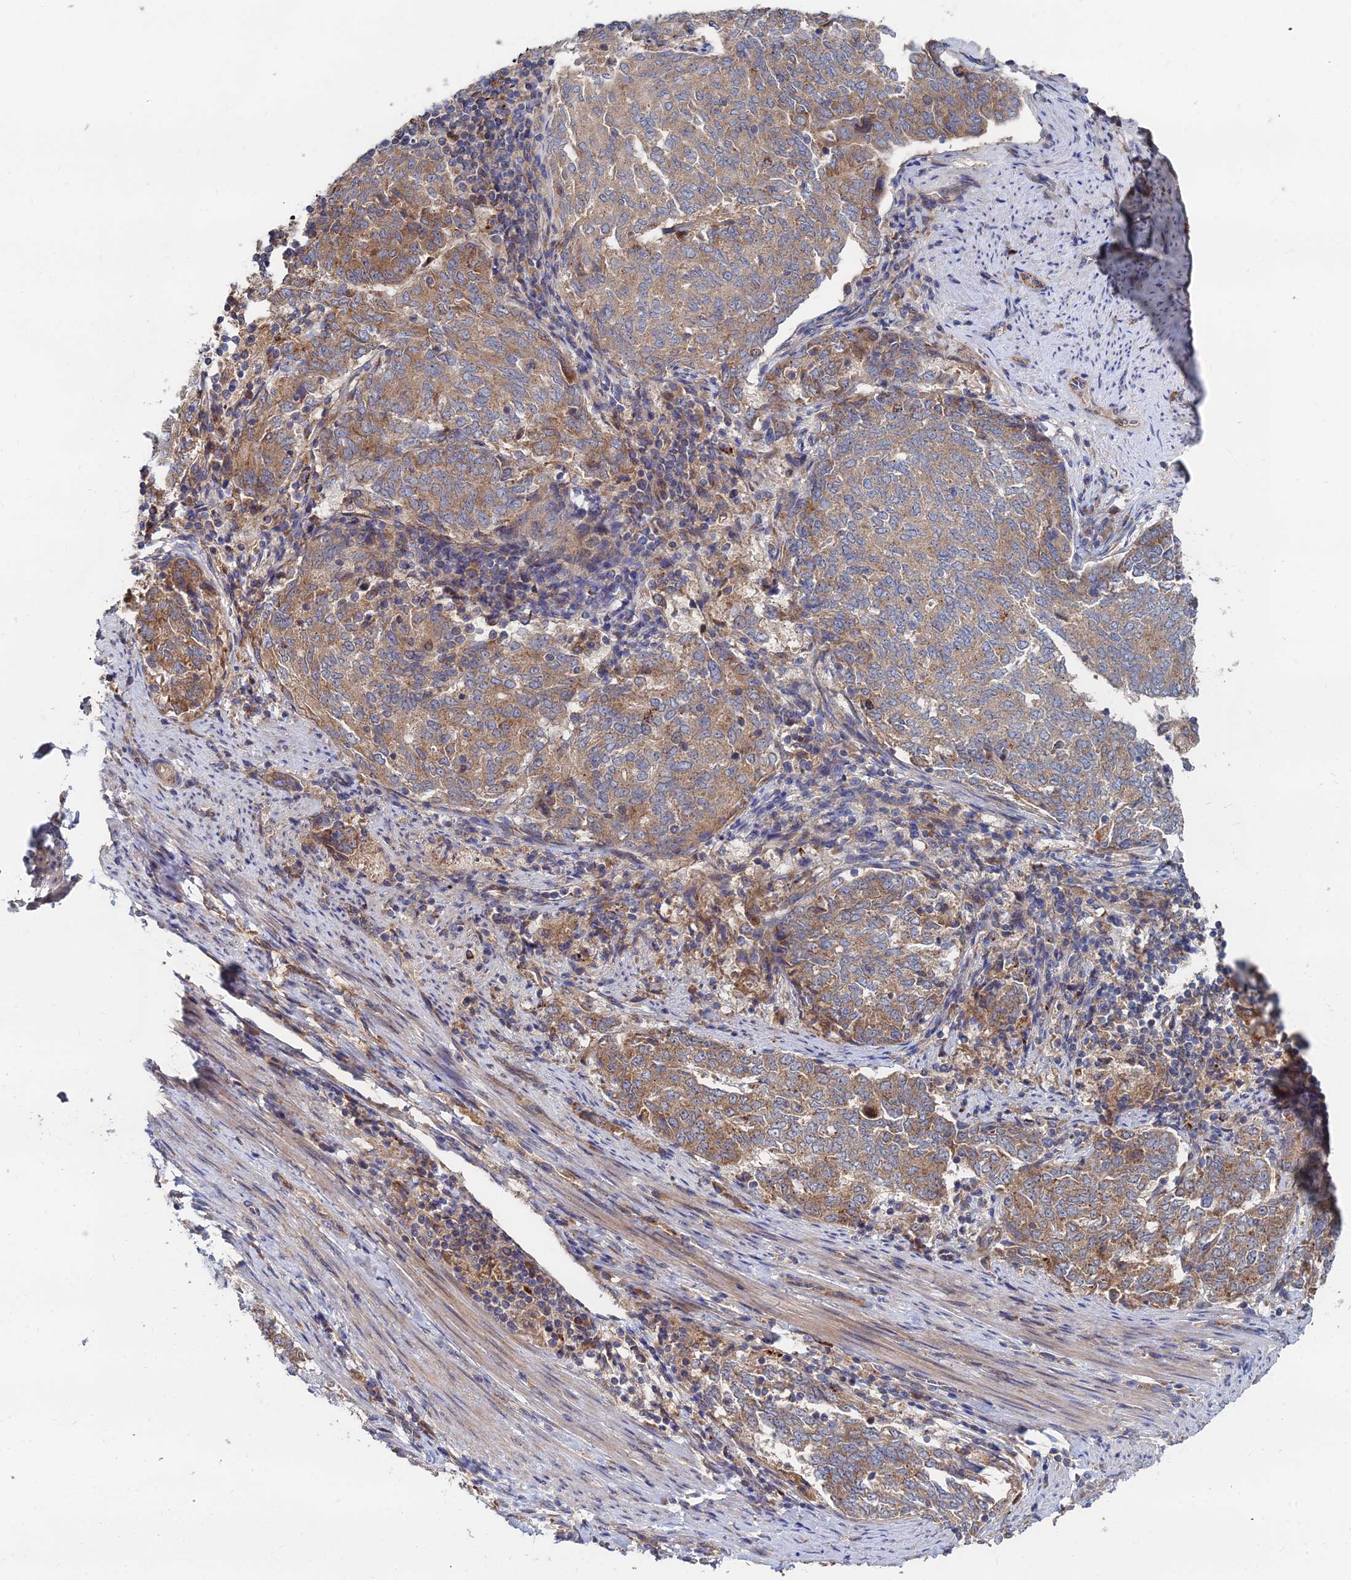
{"staining": {"intensity": "moderate", "quantity": ">75%", "location": "cytoplasmic/membranous"}, "tissue": "endometrial cancer", "cell_type": "Tumor cells", "image_type": "cancer", "snomed": [{"axis": "morphology", "description": "Adenocarcinoma, NOS"}, {"axis": "topography", "description": "Endometrium"}], "caption": "Human endometrial adenocarcinoma stained with a protein marker exhibits moderate staining in tumor cells.", "gene": "CCZ1", "patient": {"sex": "female", "age": 80}}